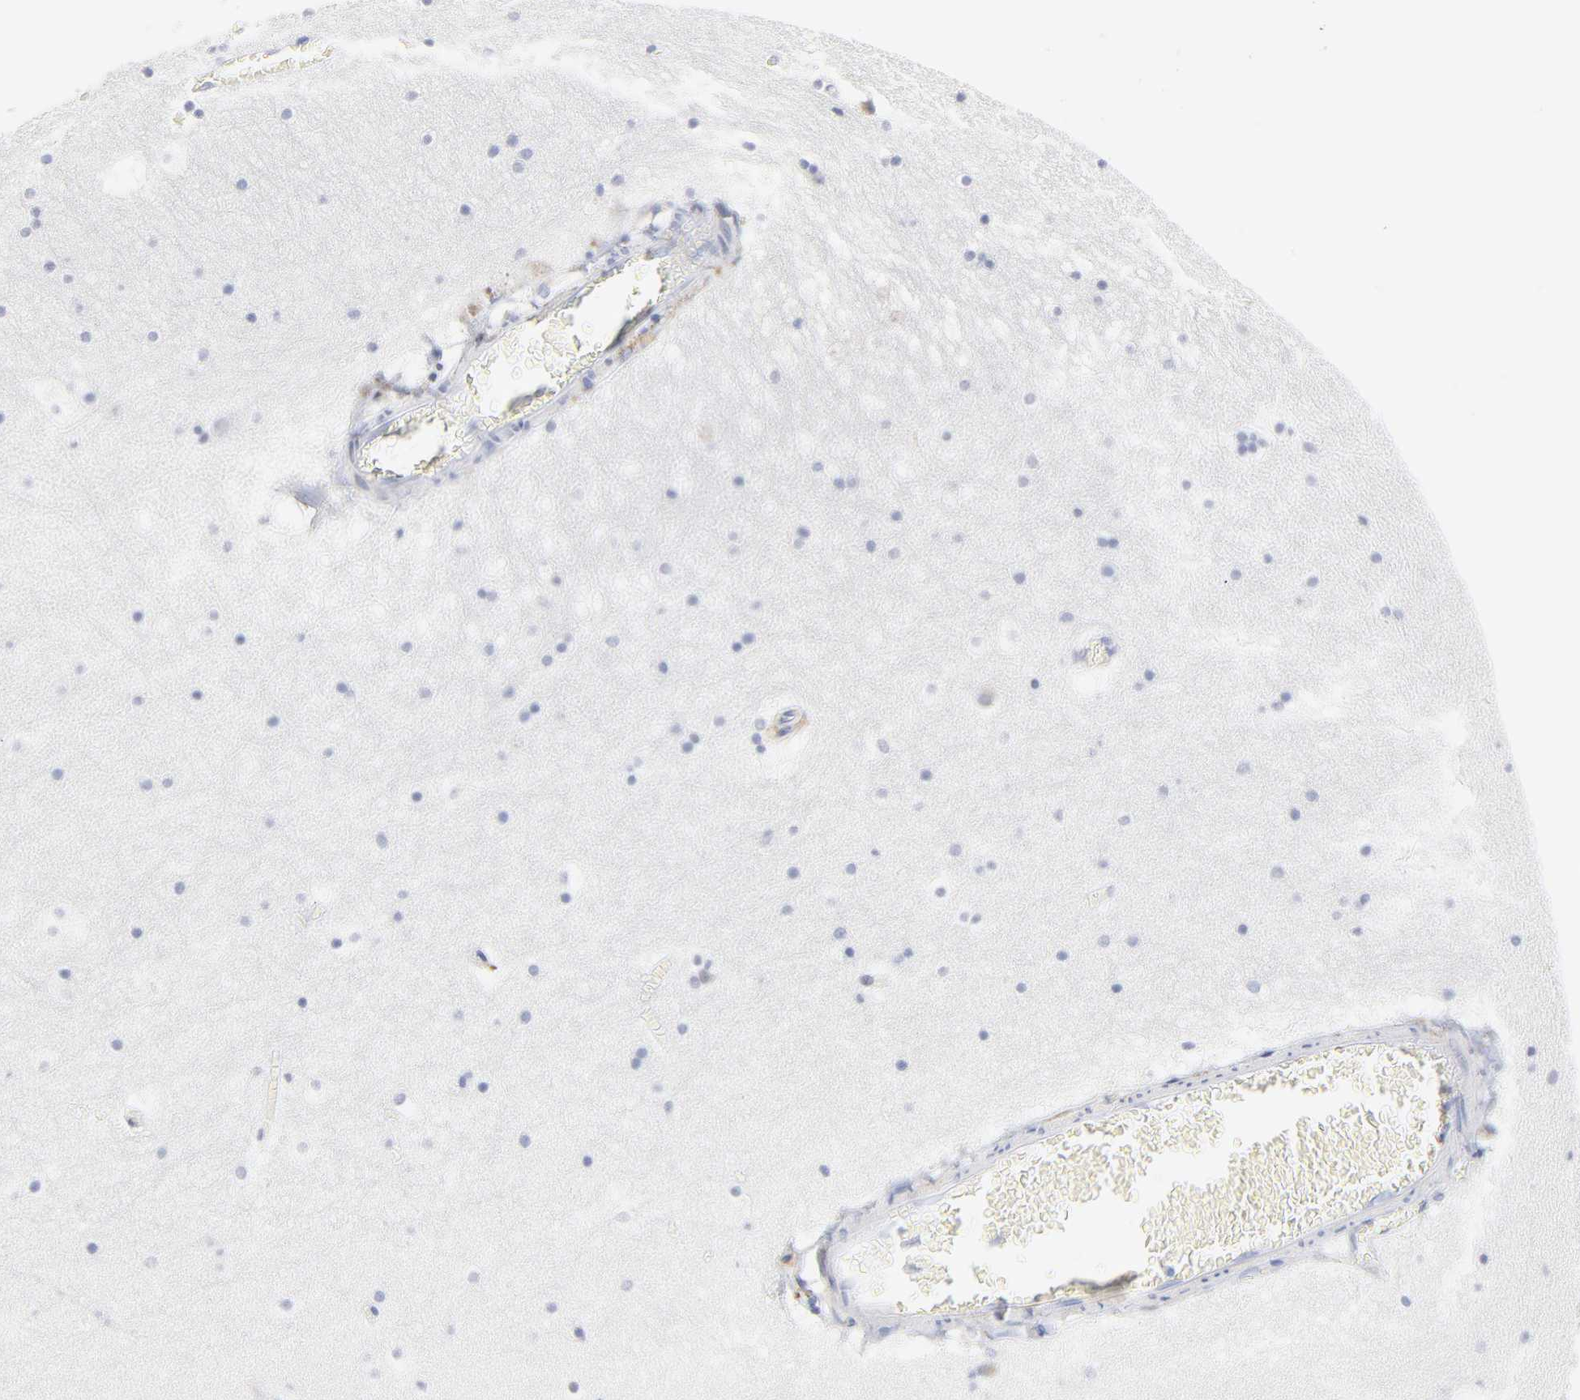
{"staining": {"intensity": "negative", "quantity": "none", "location": "none"}, "tissue": "hippocampus", "cell_type": "Glial cells", "image_type": "normal", "snomed": [{"axis": "morphology", "description": "Normal tissue, NOS"}, {"axis": "topography", "description": "Hippocampus"}], "caption": "Immunohistochemistry (IHC) of unremarkable hippocampus reveals no expression in glial cells.", "gene": "LTBP2", "patient": {"sex": "male", "age": 45}}